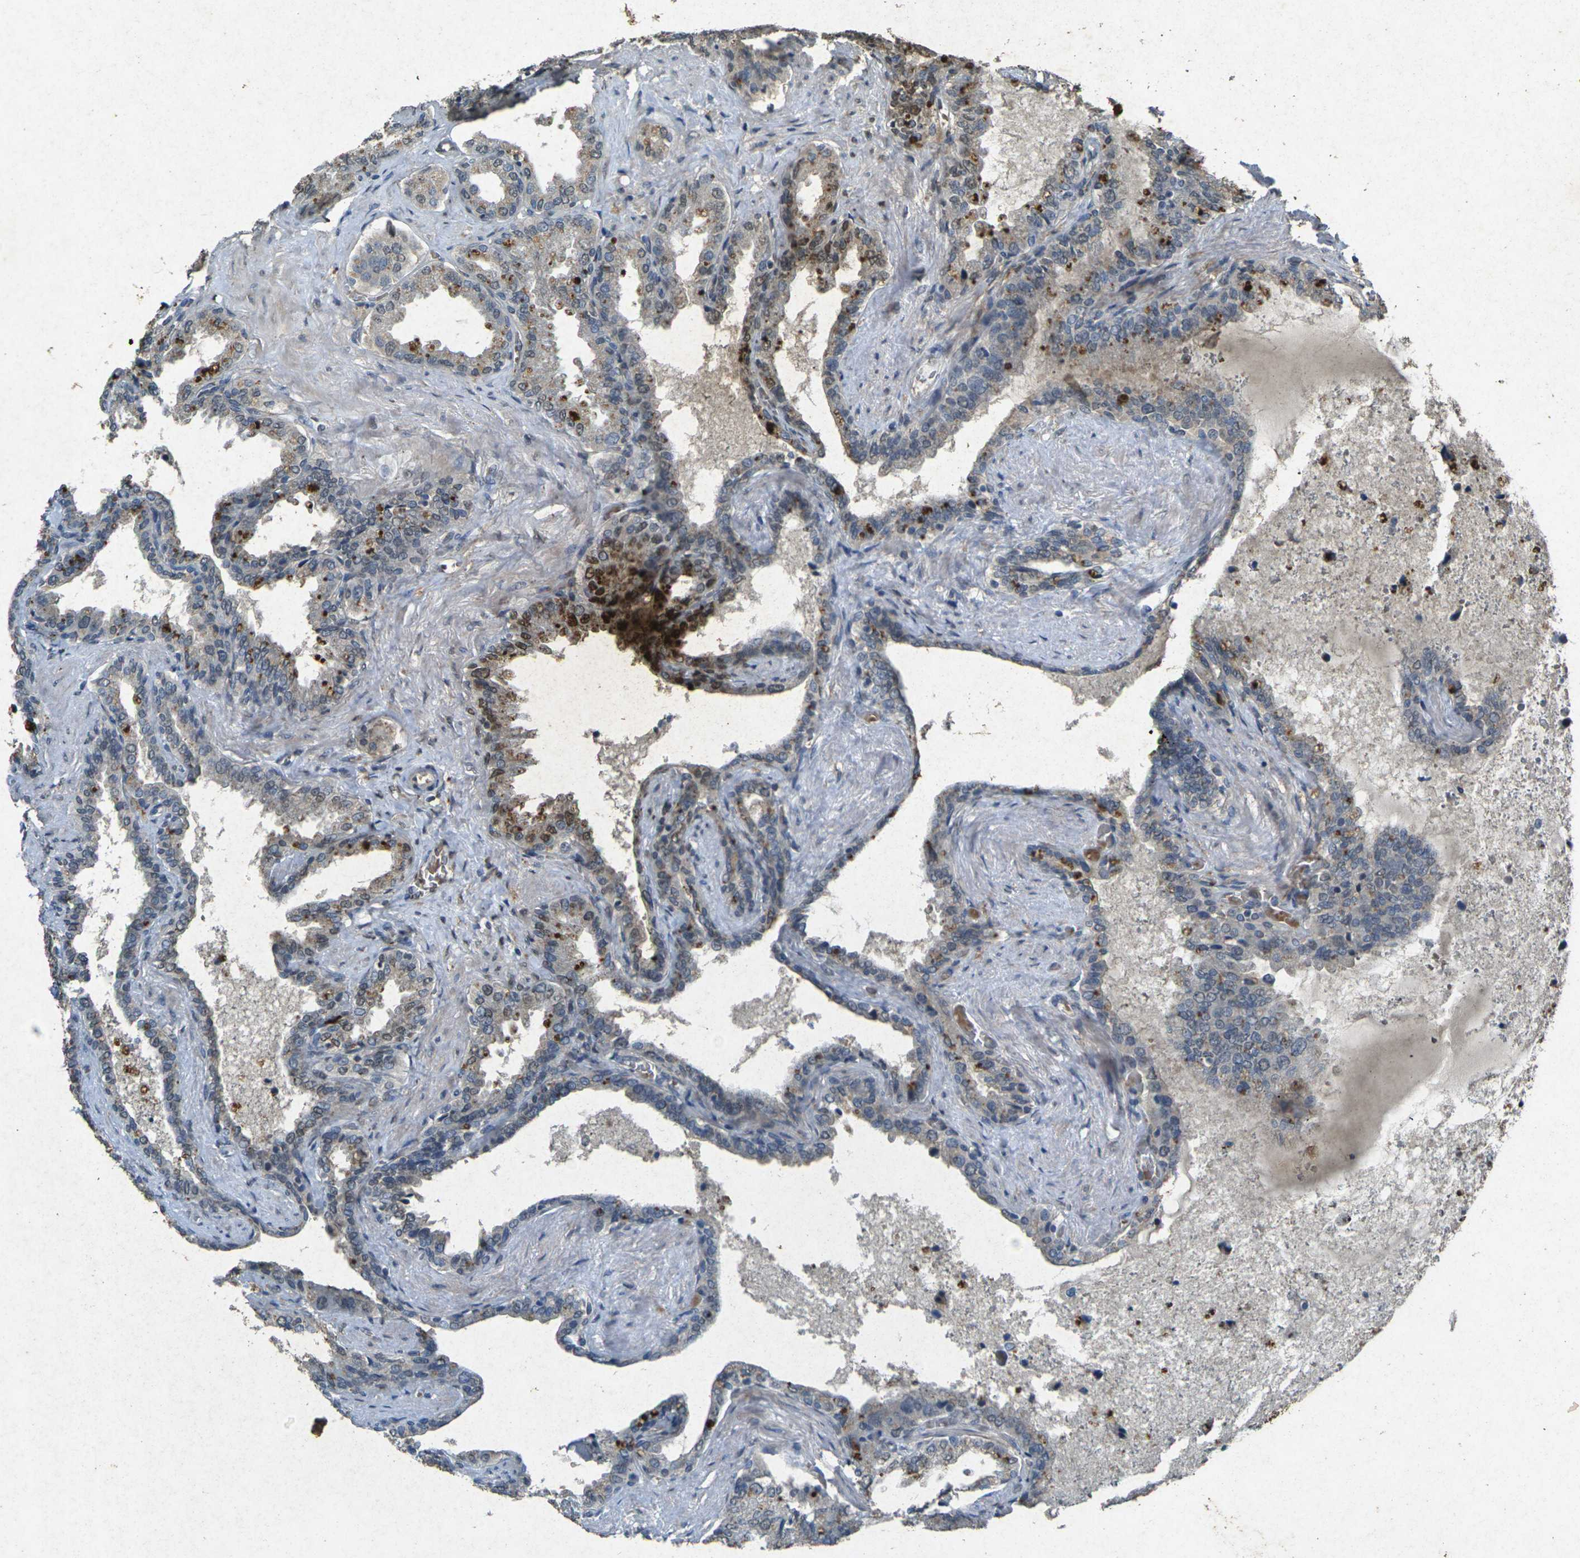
{"staining": {"intensity": "moderate", "quantity": "25%-75%", "location": "cytoplasmic/membranous"}, "tissue": "seminal vesicle", "cell_type": "Glandular cells", "image_type": "normal", "snomed": [{"axis": "morphology", "description": "Normal tissue, NOS"}, {"axis": "topography", "description": "Seminal veicle"}], "caption": "High-magnification brightfield microscopy of benign seminal vesicle stained with DAB (3,3'-diaminobenzidine) (brown) and counterstained with hematoxylin (blue). glandular cells exhibit moderate cytoplasmic/membranous expression is appreciated in approximately25%-75% of cells.", "gene": "RGMA", "patient": {"sex": "male", "age": 46}}